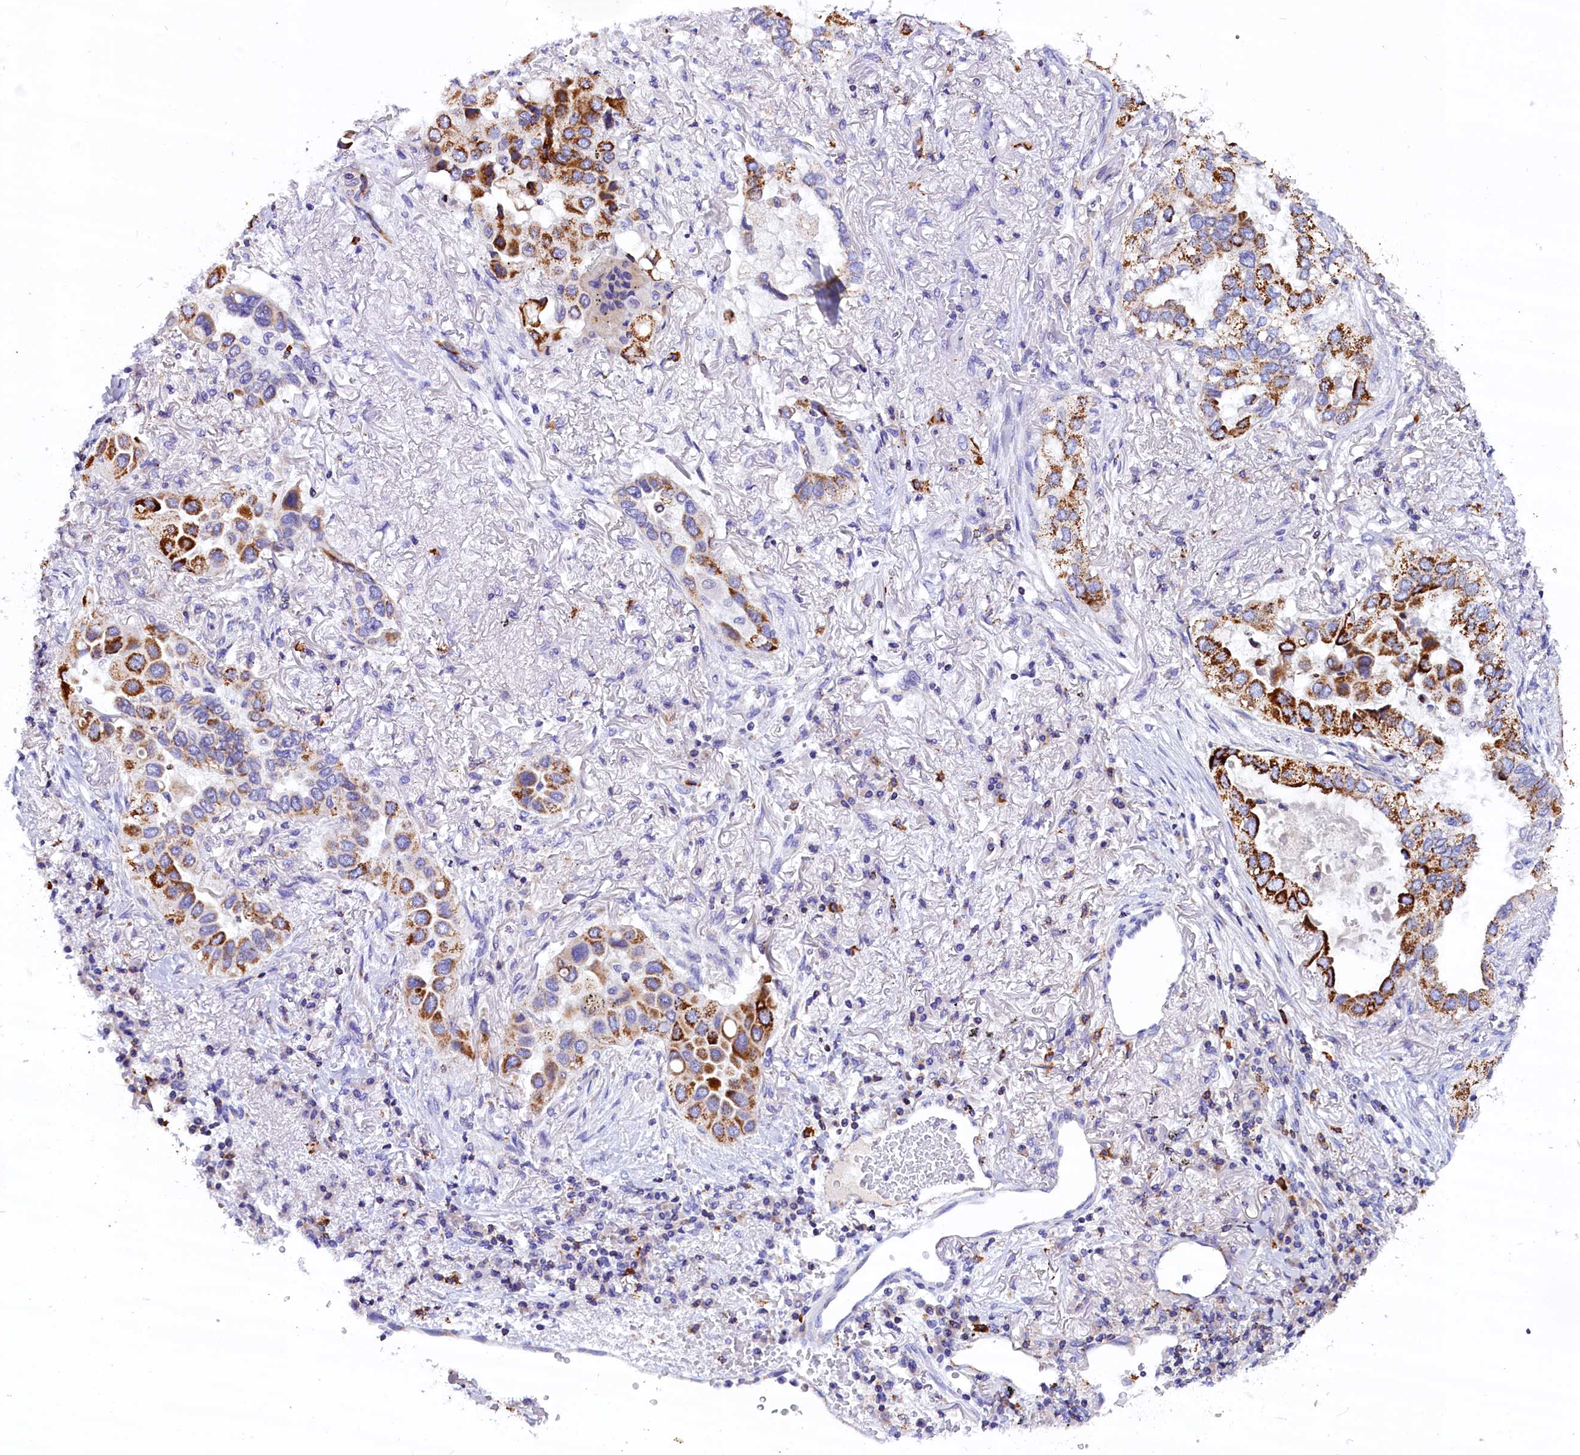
{"staining": {"intensity": "strong", "quantity": ">75%", "location": "cytoplasmic/membranous"}, "tissue": "lung cancer", "cell_type": "Tumor cells", "image_type": "cancer", "snomed": [{"axis": "morphology", "description": "Adenocarcinoma, NOS"}, {"axis": "topography", "description": "Lung"}], "caption": "Protein analysis of lung adenocarcinoma tissue displays strong cytoplasmic/membranous expression in approximately >75% of tumor cells.", "gene": "ABAT", "patient": {"sex": "female", "age": 76}}